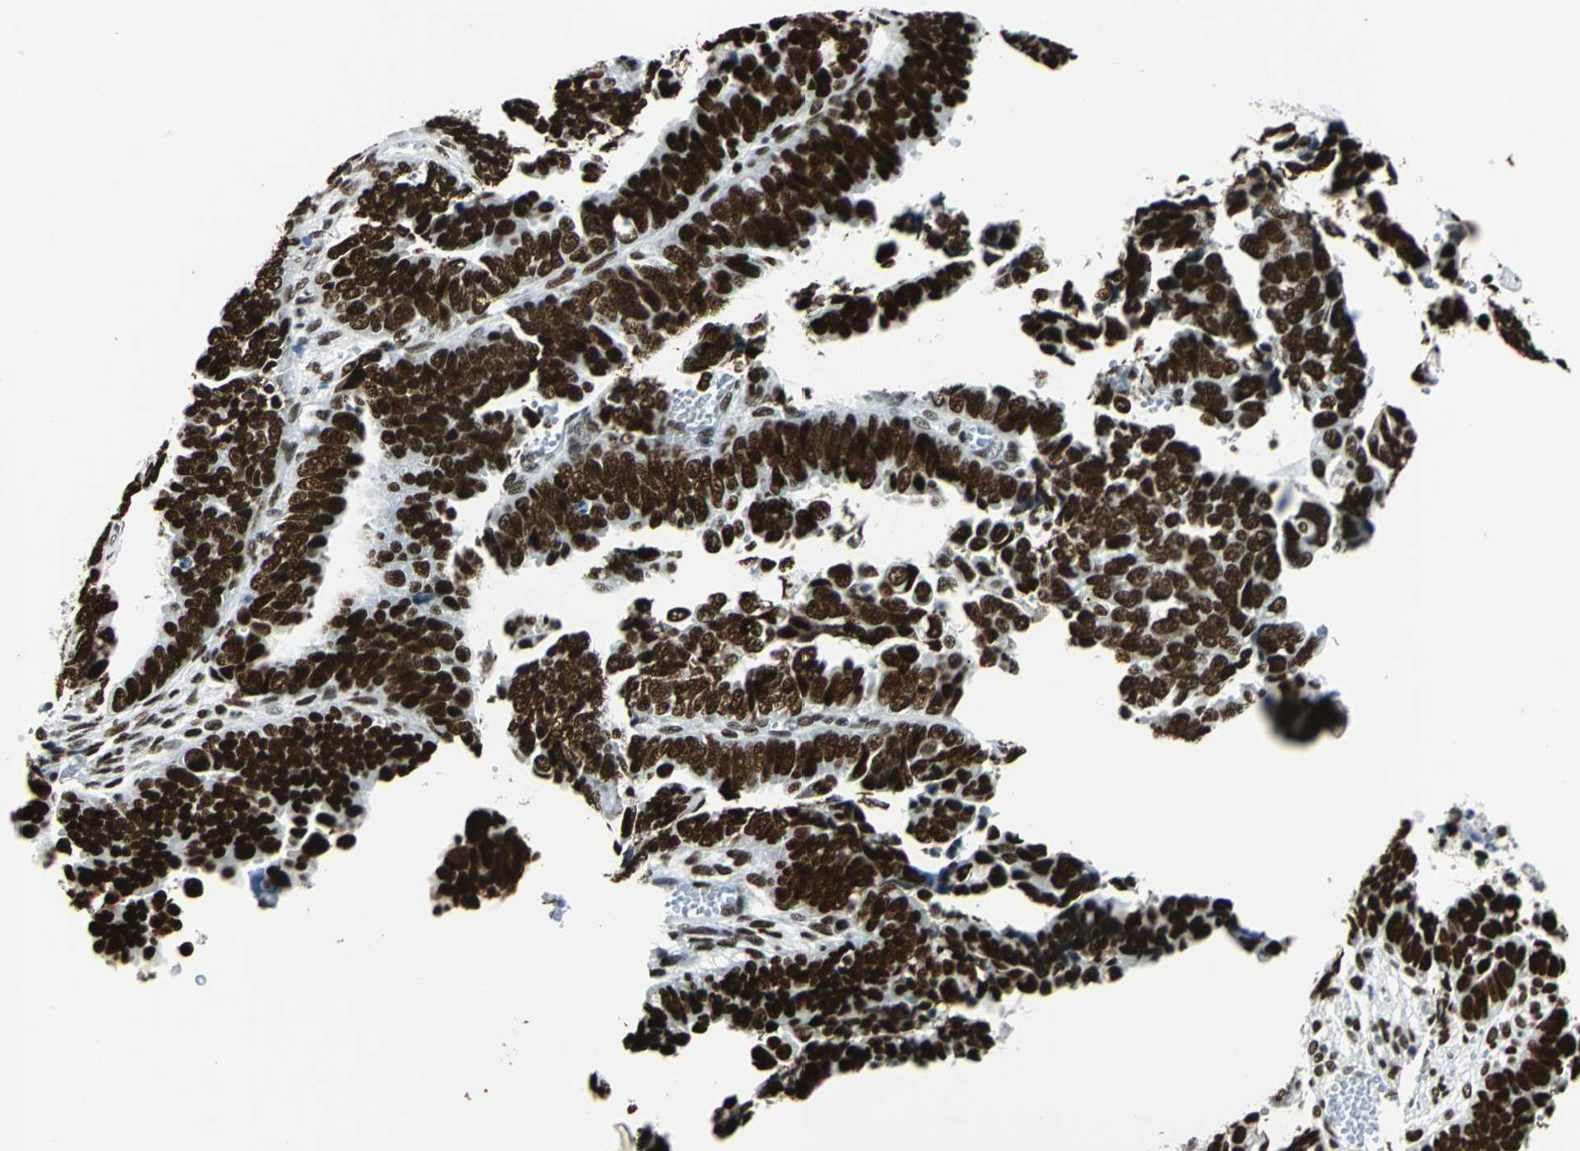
{"staining": {"intensity": "strong", "quantity": ">75%", "location": "nuclear"}, "tissue": "endometrial cancer", "cell_type": "Tumor cells", "image_type": "cancer", "snomed": [{"axis": "morphology", "description": "Adenocarcinoma, NOS"}, {"axis": "topography", "description": "Endometrium"}], "caption": "Tumor cells exhibit high levels of strong nuclear positivity in approximately >75% of cells in endometrial cancer (adenocarcinoma).", "gene": "HDAC2", "patient": {"sex": "female", "age": 75}}